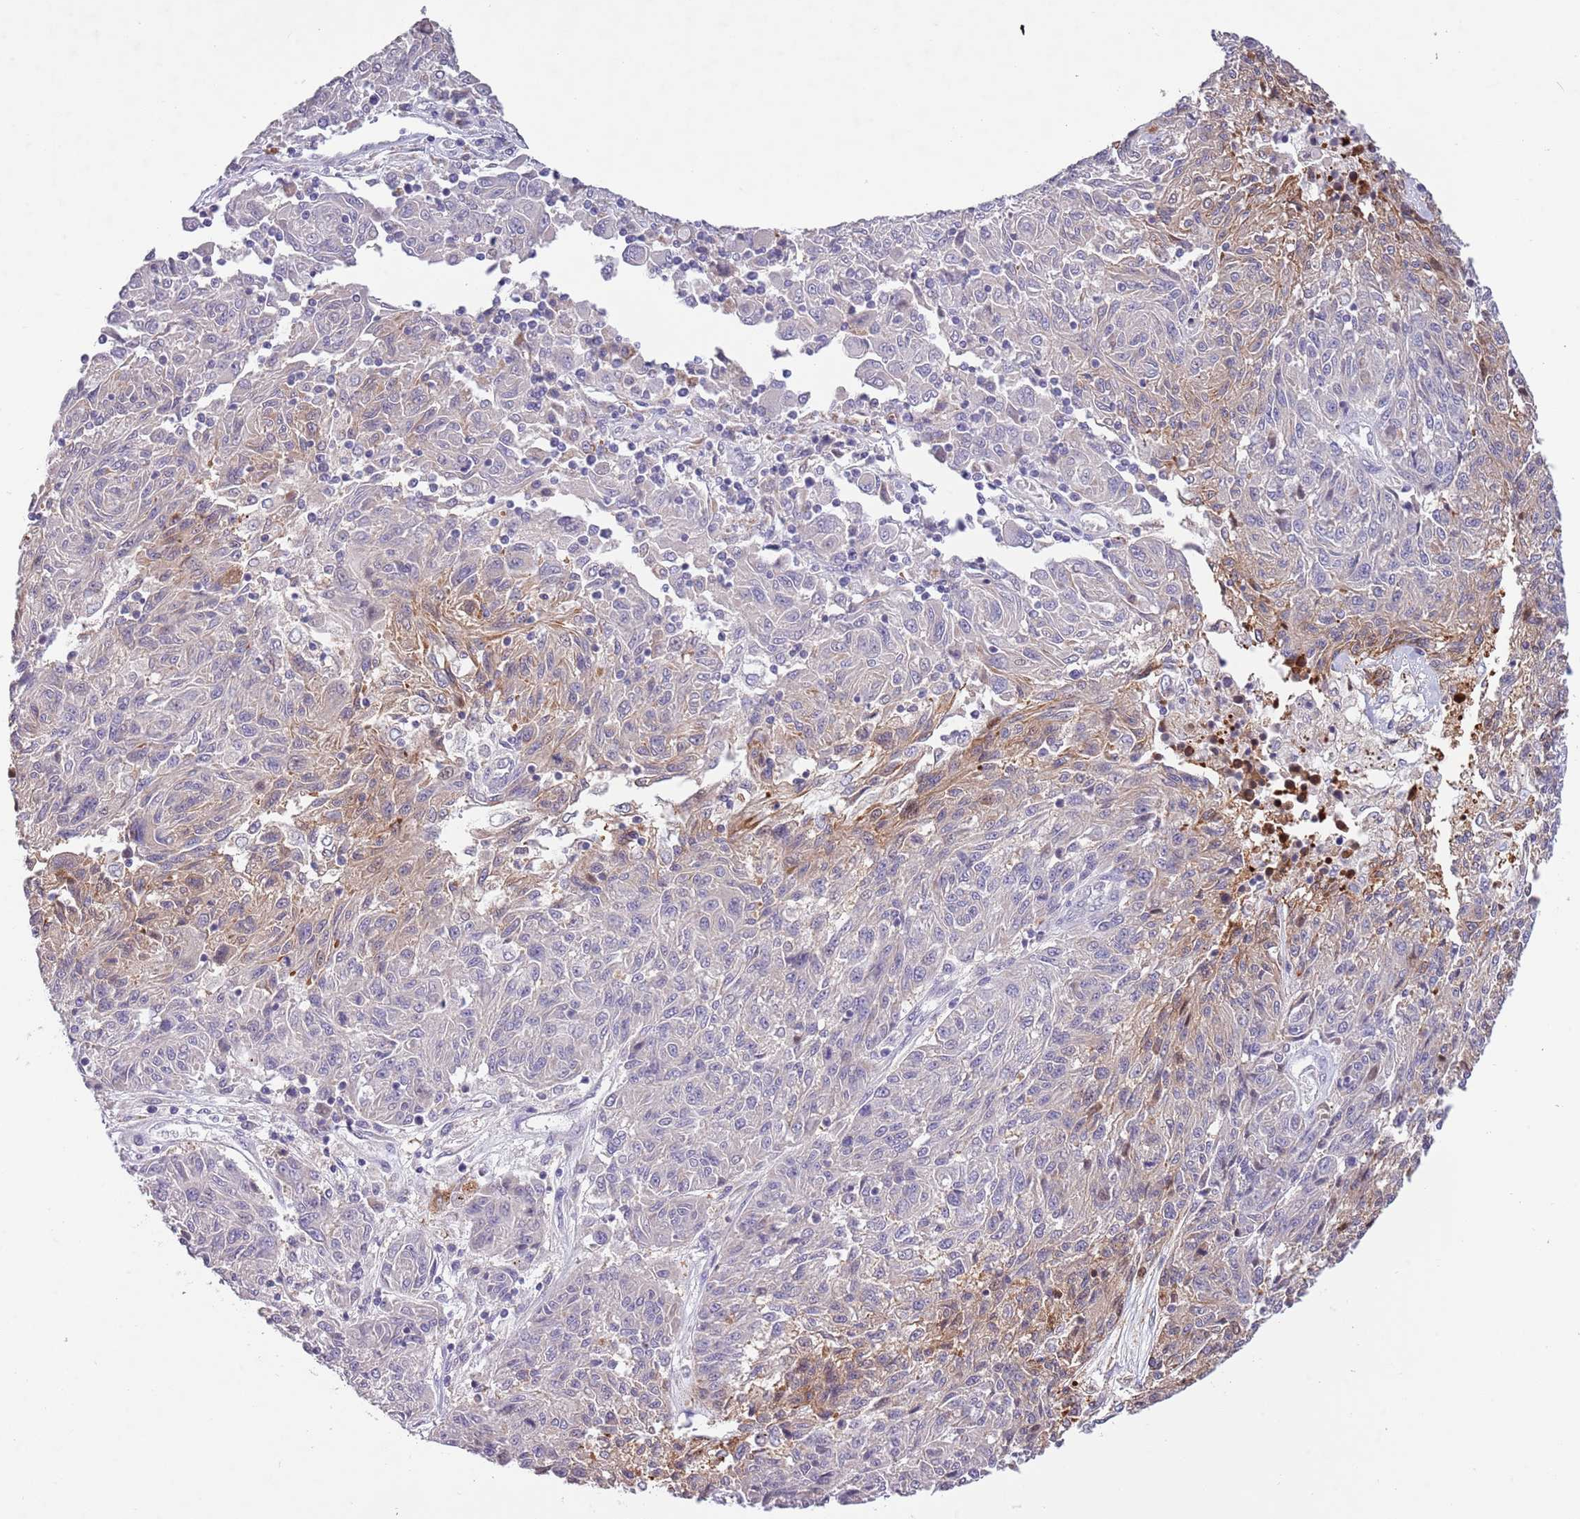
{"staining": {"intensity": "weak", "quantity": "<25%", "location": "cytoplasmic/membranous"}, "tissue": "melanoma", "cell_type": "Tumor cells", "image_type": "cancer", "snomed": [{"axis": "morphology", "description": "Malignant melanoma, NOS"}, {"axis": "topography", "description": "Skin"}], "caption": "Immunohistochemistry (IHC) micrograph of neoplastic tissue: human malignant melanoma stained with DAB (3,3'-diaminobenzidine) exhibits no significant protein expression in tumor cells.", "gene": "ZNF658", "patient": {"sex": "male", "age": 53}}